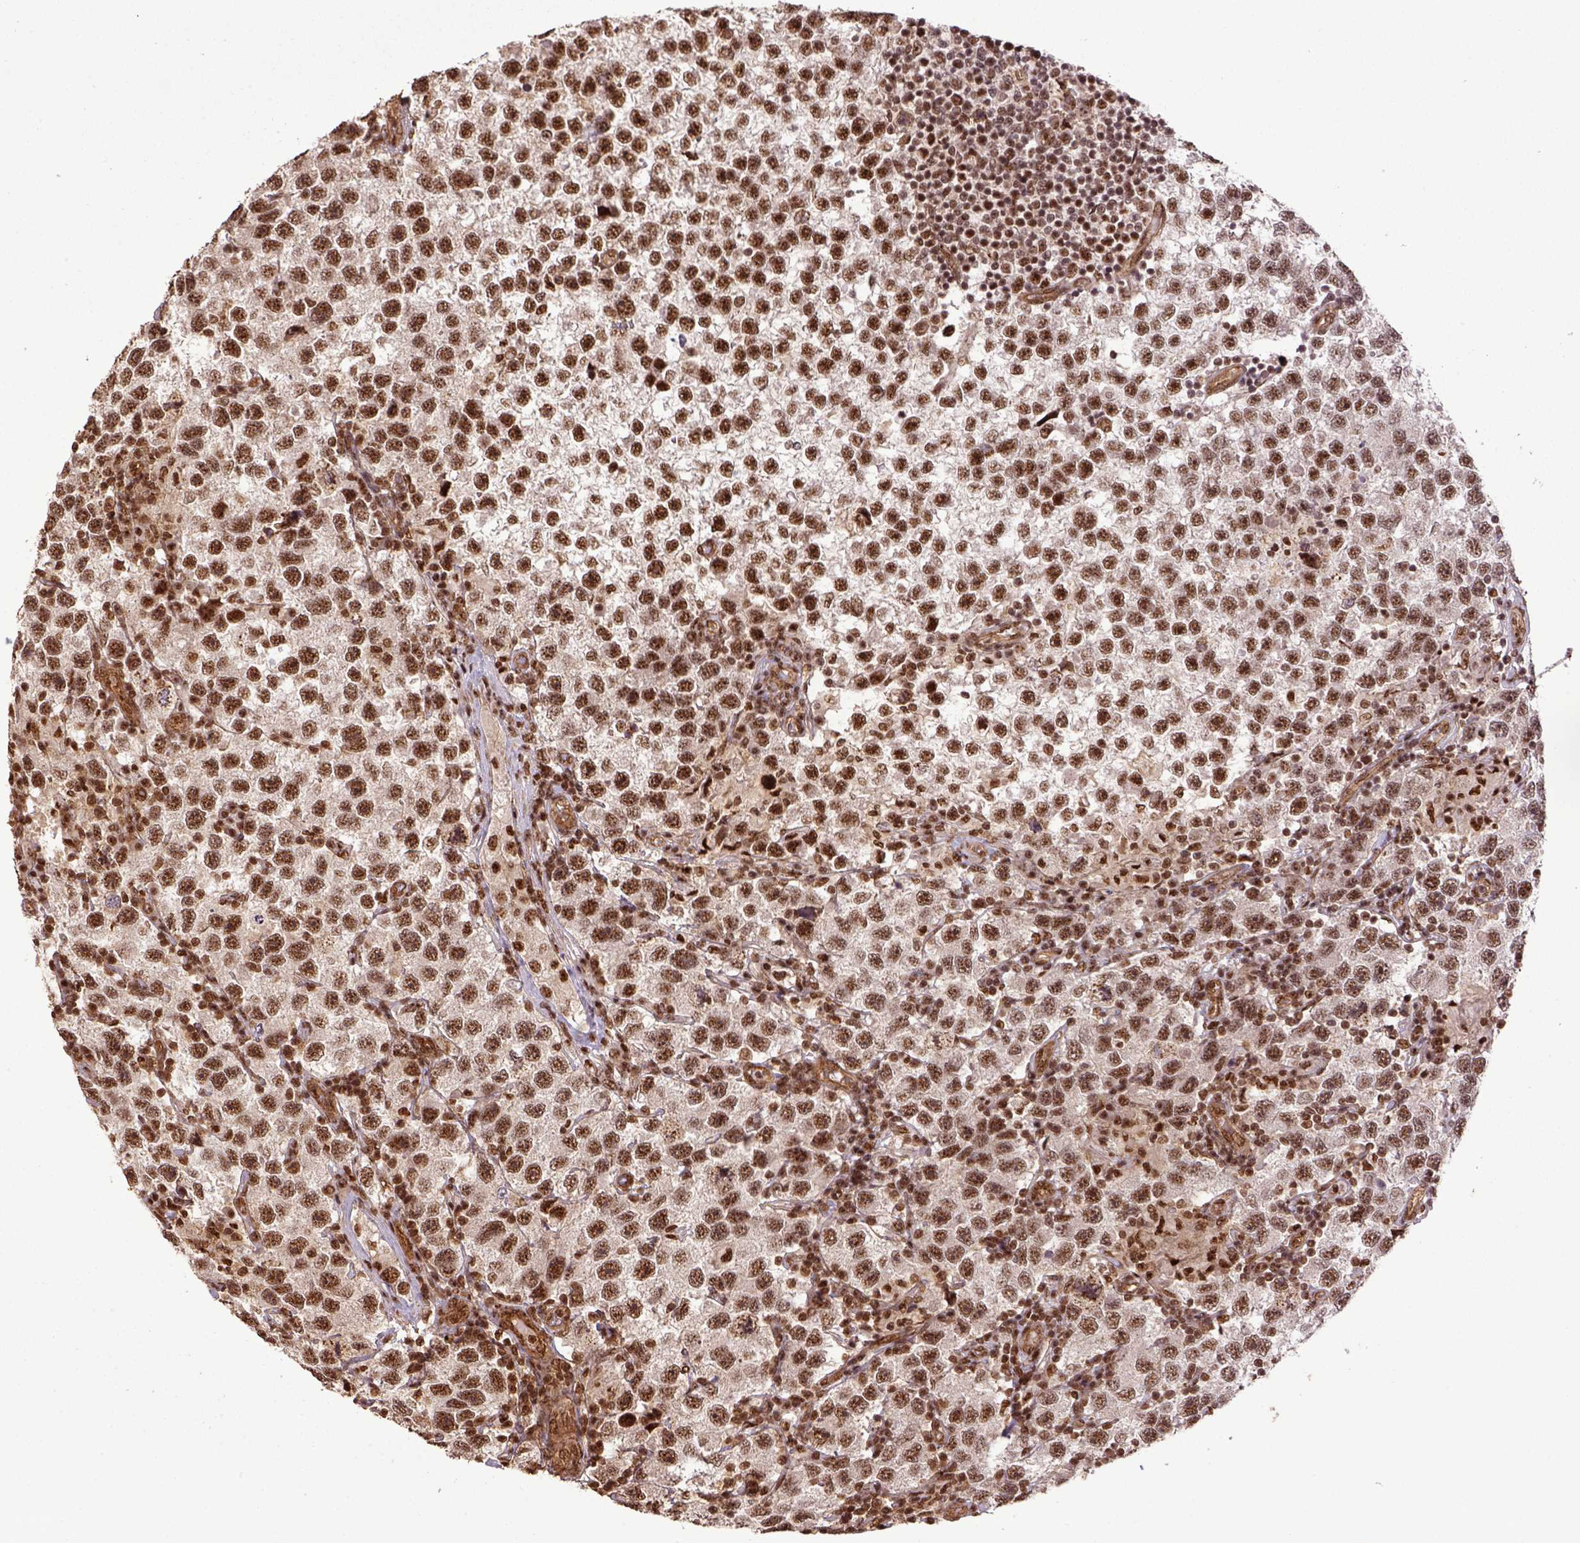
{"staining": {"intensity": "strong", "quantity": ">75%", "location": "nuclear"}, "tissue": "testis cancer", "cell_type": "Tumor cells", "image_type": "cancer", "snomed": [{"axis": "morphology", "description": "Seminoma, NOS"}, {"axis": "topography", "description": "Testis"}], "caption": "Testis cancer (seminoma) was stained to show a protein in brown. There is high levels of strong nuclear positivity in about >75% of tumor cells.", "gene": "PPIG", "patient": {"sex": "male", "age": 26}}